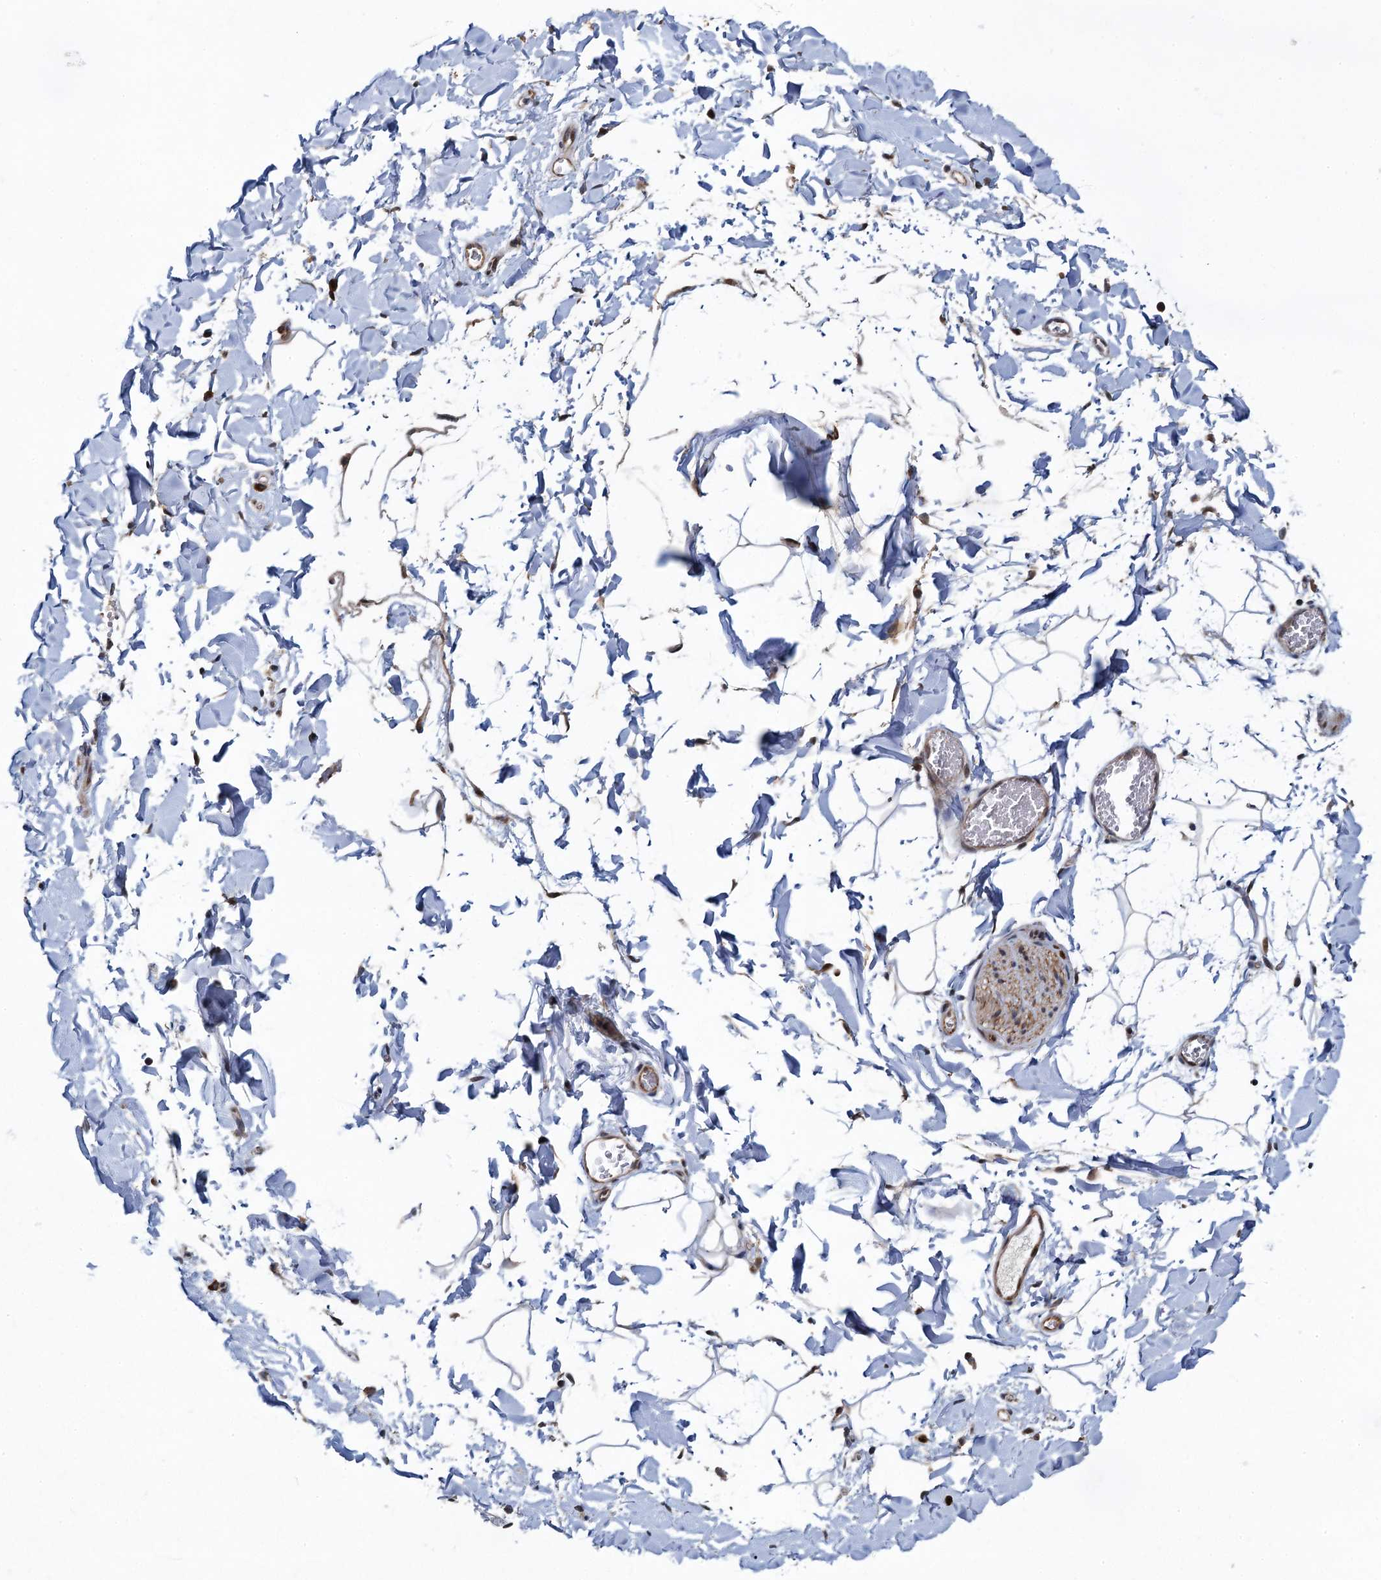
{"staining": {"intensity": "weak", "quantity": ">75%", "location": "cytoplasmic/membranous,nuclear"}, "tissue": "adipose tissue", "cell_type": "Adipocytes", "image_type": "normal", "snomed": [{"axis": "morphology", "description": "Normal tissue, NOS"}, {"axis": "topography", "description": "Gallbladder"}, {"axis": "topography", "description": "Peripheral nerve tissue"}], "caption": "Normal adipose tissue displays weak cytoplasmic/membranous,nuclear expression in about >75% of adipocytes, visualized by immunohistochemistry. (DAB IHC, brown staining for protein, blue staining for nuclei).", "gene": "ATOSA", "patient": {"sex": "male", "age": 38}}